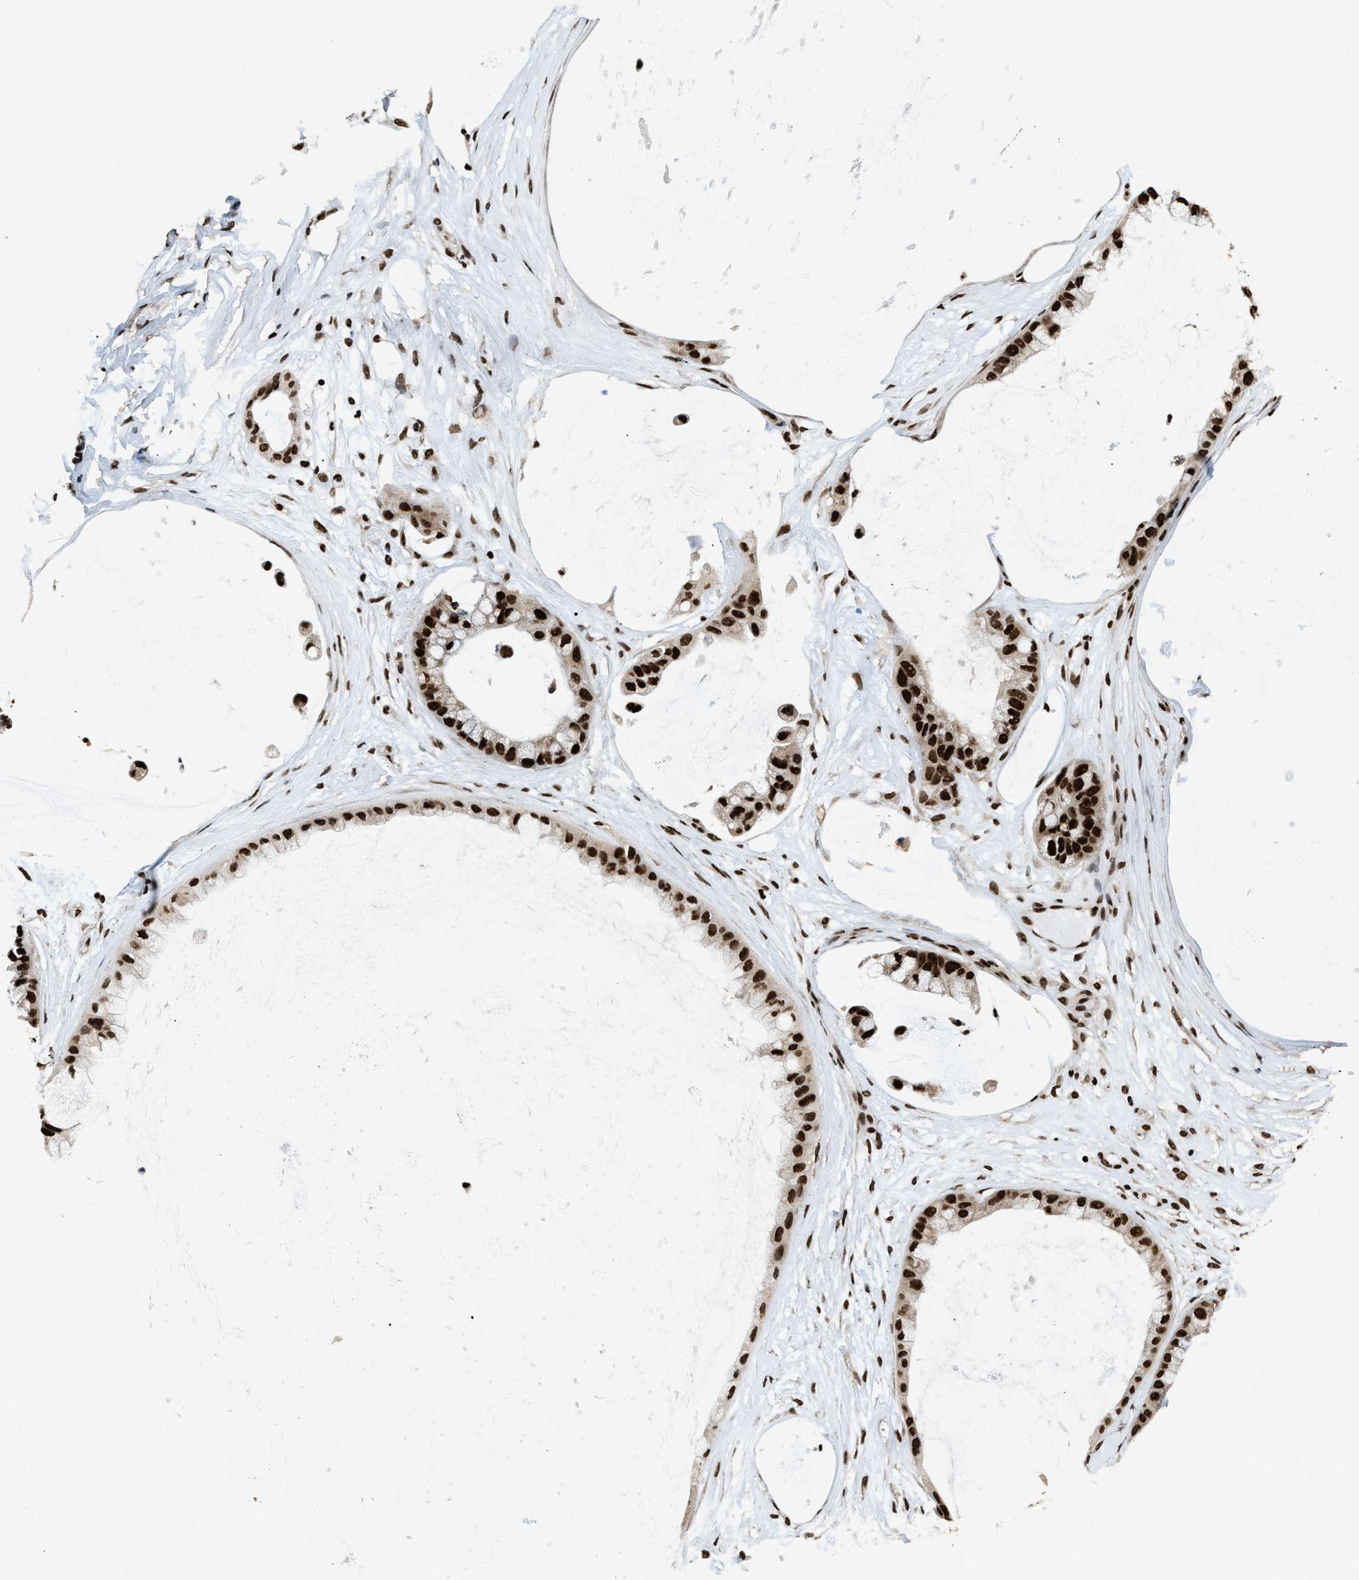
{"staining": {"intensity": "strong", "quantity": ">75%", "location": "nuclear"}, "tissue": "ovarian cancer", "cell_type": "Tumor cells", "image_type": "cancer", "snomed": [{"axis": "morphology", "description": "Cystadenocarcinoma, mucinous, NOS"}, {"axis": "topography", "description": "Ovary"}], "caption": "Tumor cells demonstrate high levels of strong nuclear positivity in about >75% of cells in ovarian mucinous cystadenocarcinoma. (brown staining indicates protein expression, while blue staining denotes nuclei).", "gene": "RAD21", "patient": {"sex": "female", "age": 39}}